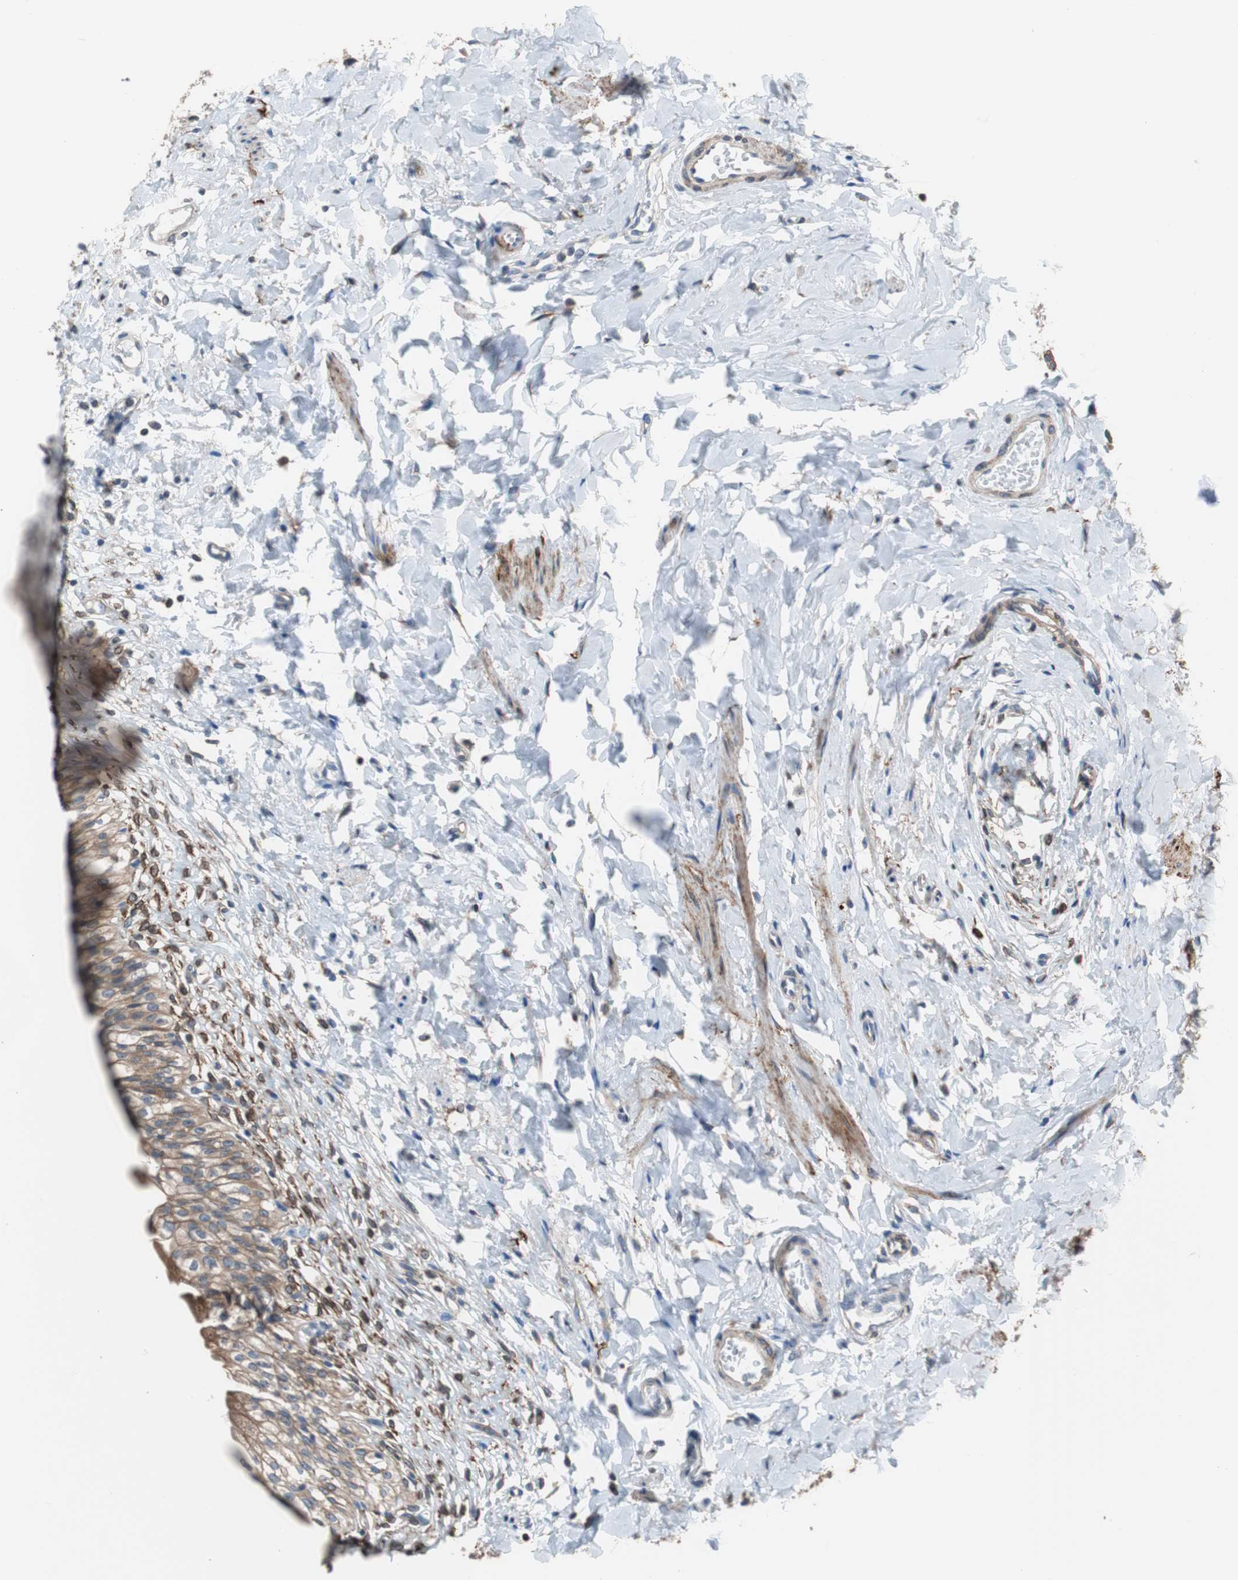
{"staining": {"intensity": "moderate", "quantity": ">75%", "location": "cytoplasmic/membranous"}, "tissue": "urinary bladder", "cell_type": "Urothelial cells", "image_type": "normal", "snomed": [{"axis": "morphology", "description": "Normal tissue, NOS"}, {"axis": "morphology", "description": "Inflammation, NOS"}, {"axis": "topography", "description": "Urinary bladder"}], "caption": "This photomicrograph demonstrates immunohistochemistry staining of normal human urinary bladder, with medium moderate cytoplasmic/membranous staining in about >75% of urothelial cells.", "gene": "PBXIP1", "patient": {"sex": "female", "age": 80}}